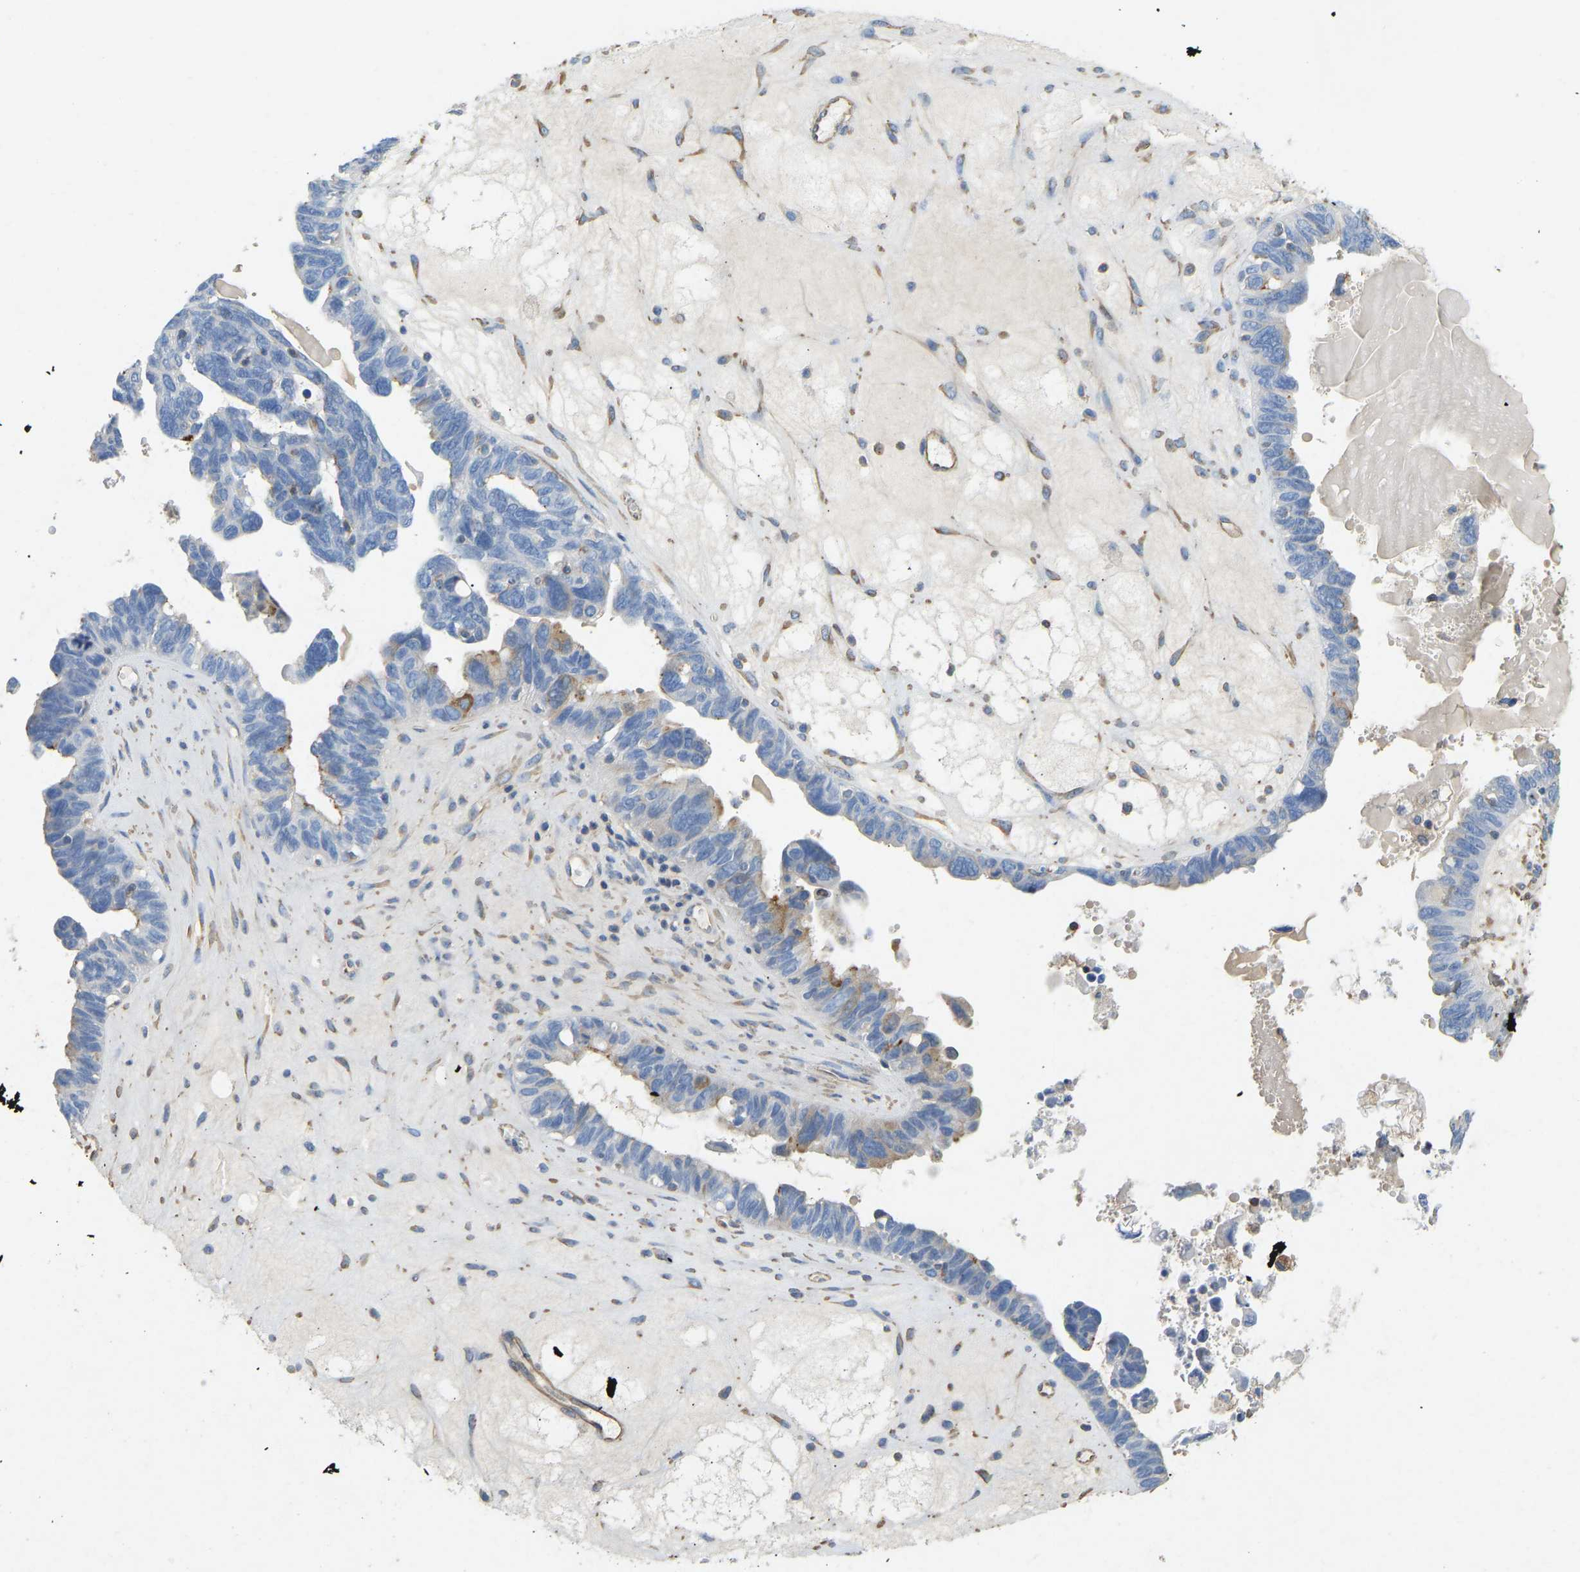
{"staining": {"intensity": "moderate", "quantity": "<25%", "location": "cytoplasmic/membranous"}, "tissue": "ovarian cancer", "cell_type": "Tumor cells", "image_type": "cancer", "snomed": [{"axis": "morphology", "description": "Cystadenocarcinoma, serous, NOS"}, {"axis": "topography", "description": "Ovary"}], "caption": "An image showing moderate cytoplasmic/membranous staining in approximately <25% of tumor cells in ovarian cancer (serous cystadenocarcinoma), as visualized by brown immunohistochemical staining.", "gene": "TECTA", "patient": {"sex": "female", "age": 79}}